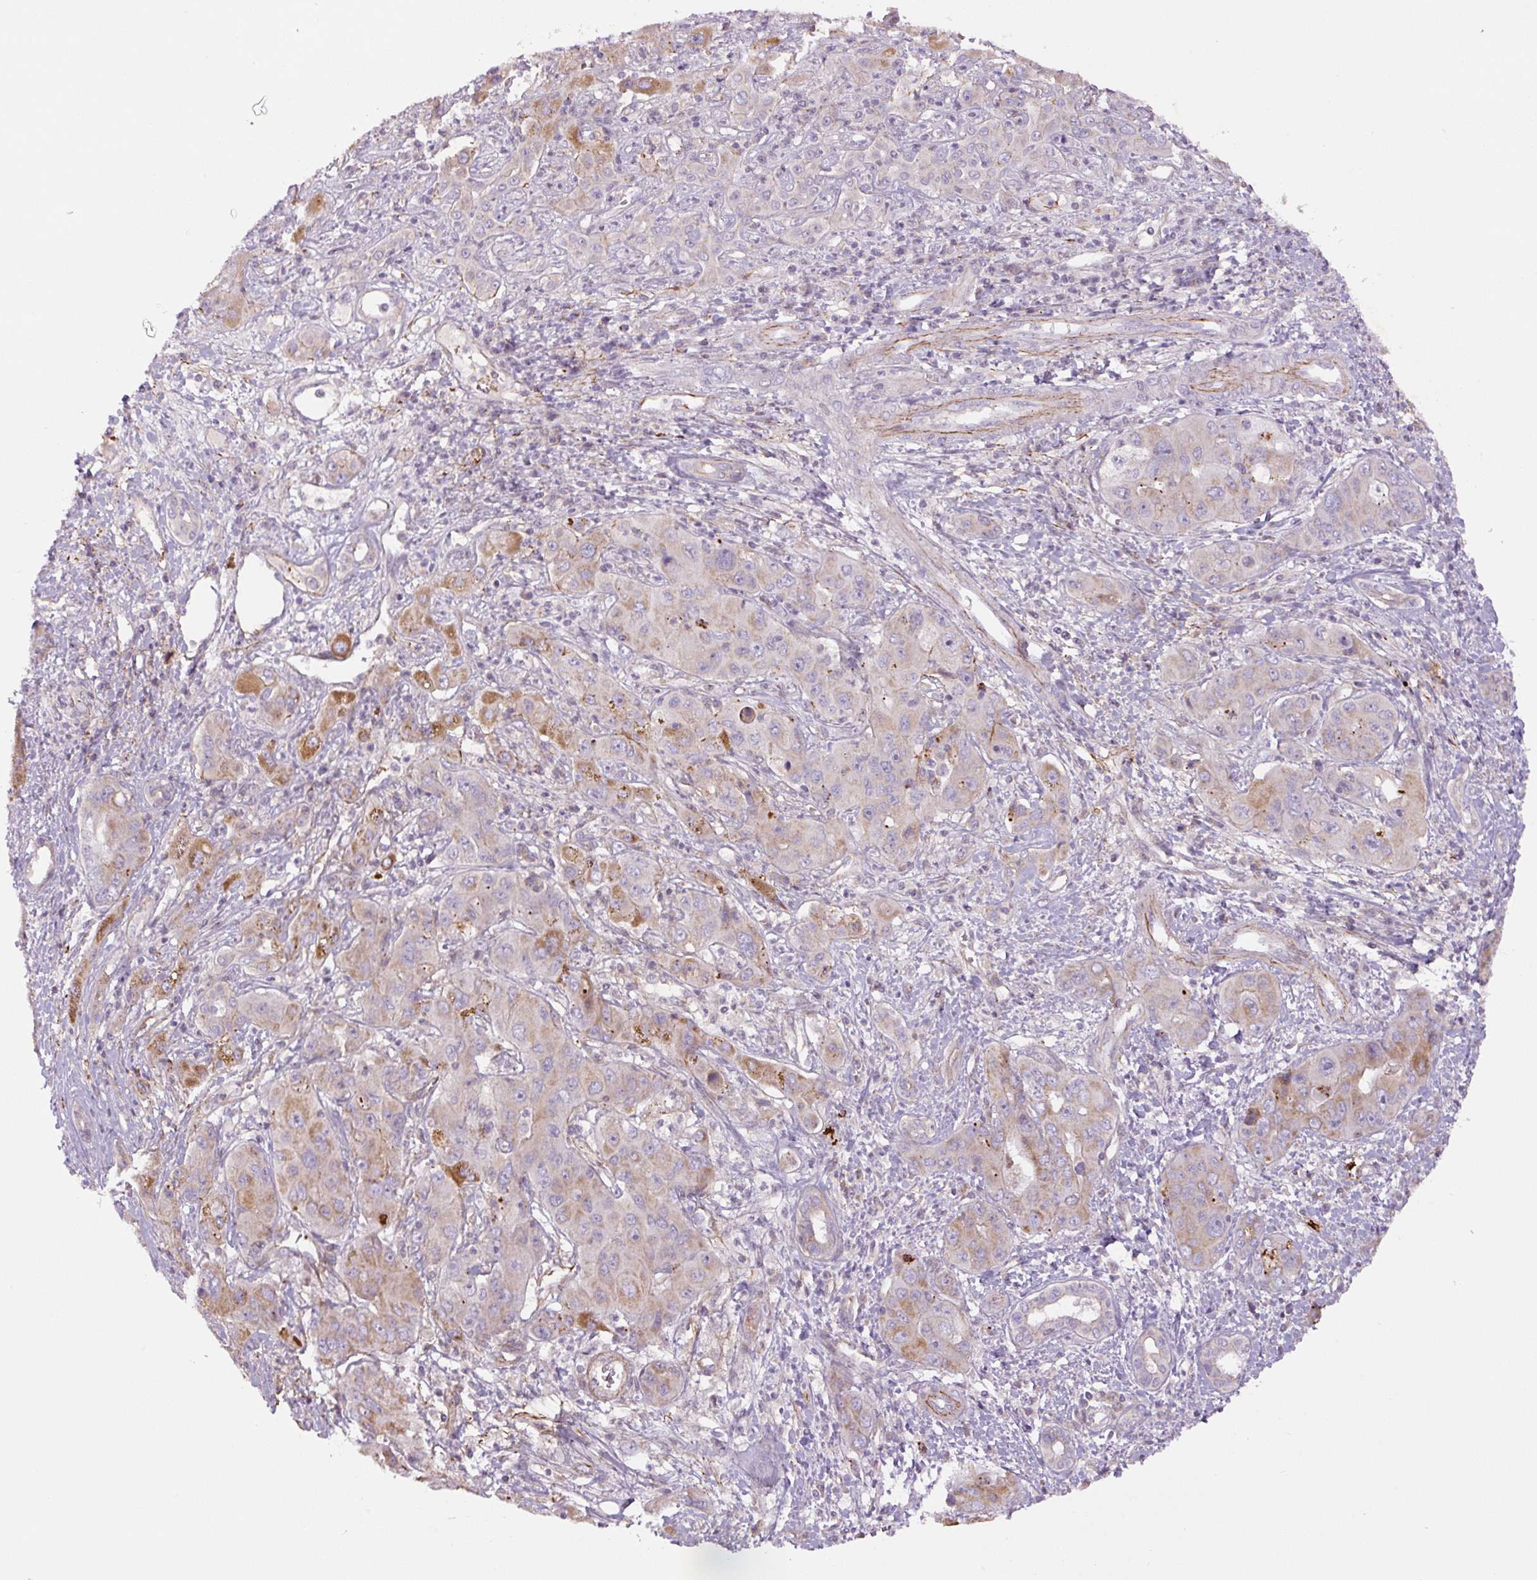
{"staining": {"intensity": "moderate", "quantity": "<25%", "location": "cytoplasmic/membranous"}, "tissue": "liver cancer", "cell_type": "Tumor cells", "image_type": "cancer", "snomed": [{"axis": "morphology", "description": "Cholangiocarcinoma"}, {"axis": "topography", "description": "Liver"}], "caption": "Protein expression analysis of liver cancer displays moderate cytoplasmic/membranous positivity in about <25% of tumor cells.", "gene": "CCNI2", "patient": {"sex": "male", "age": 67}}